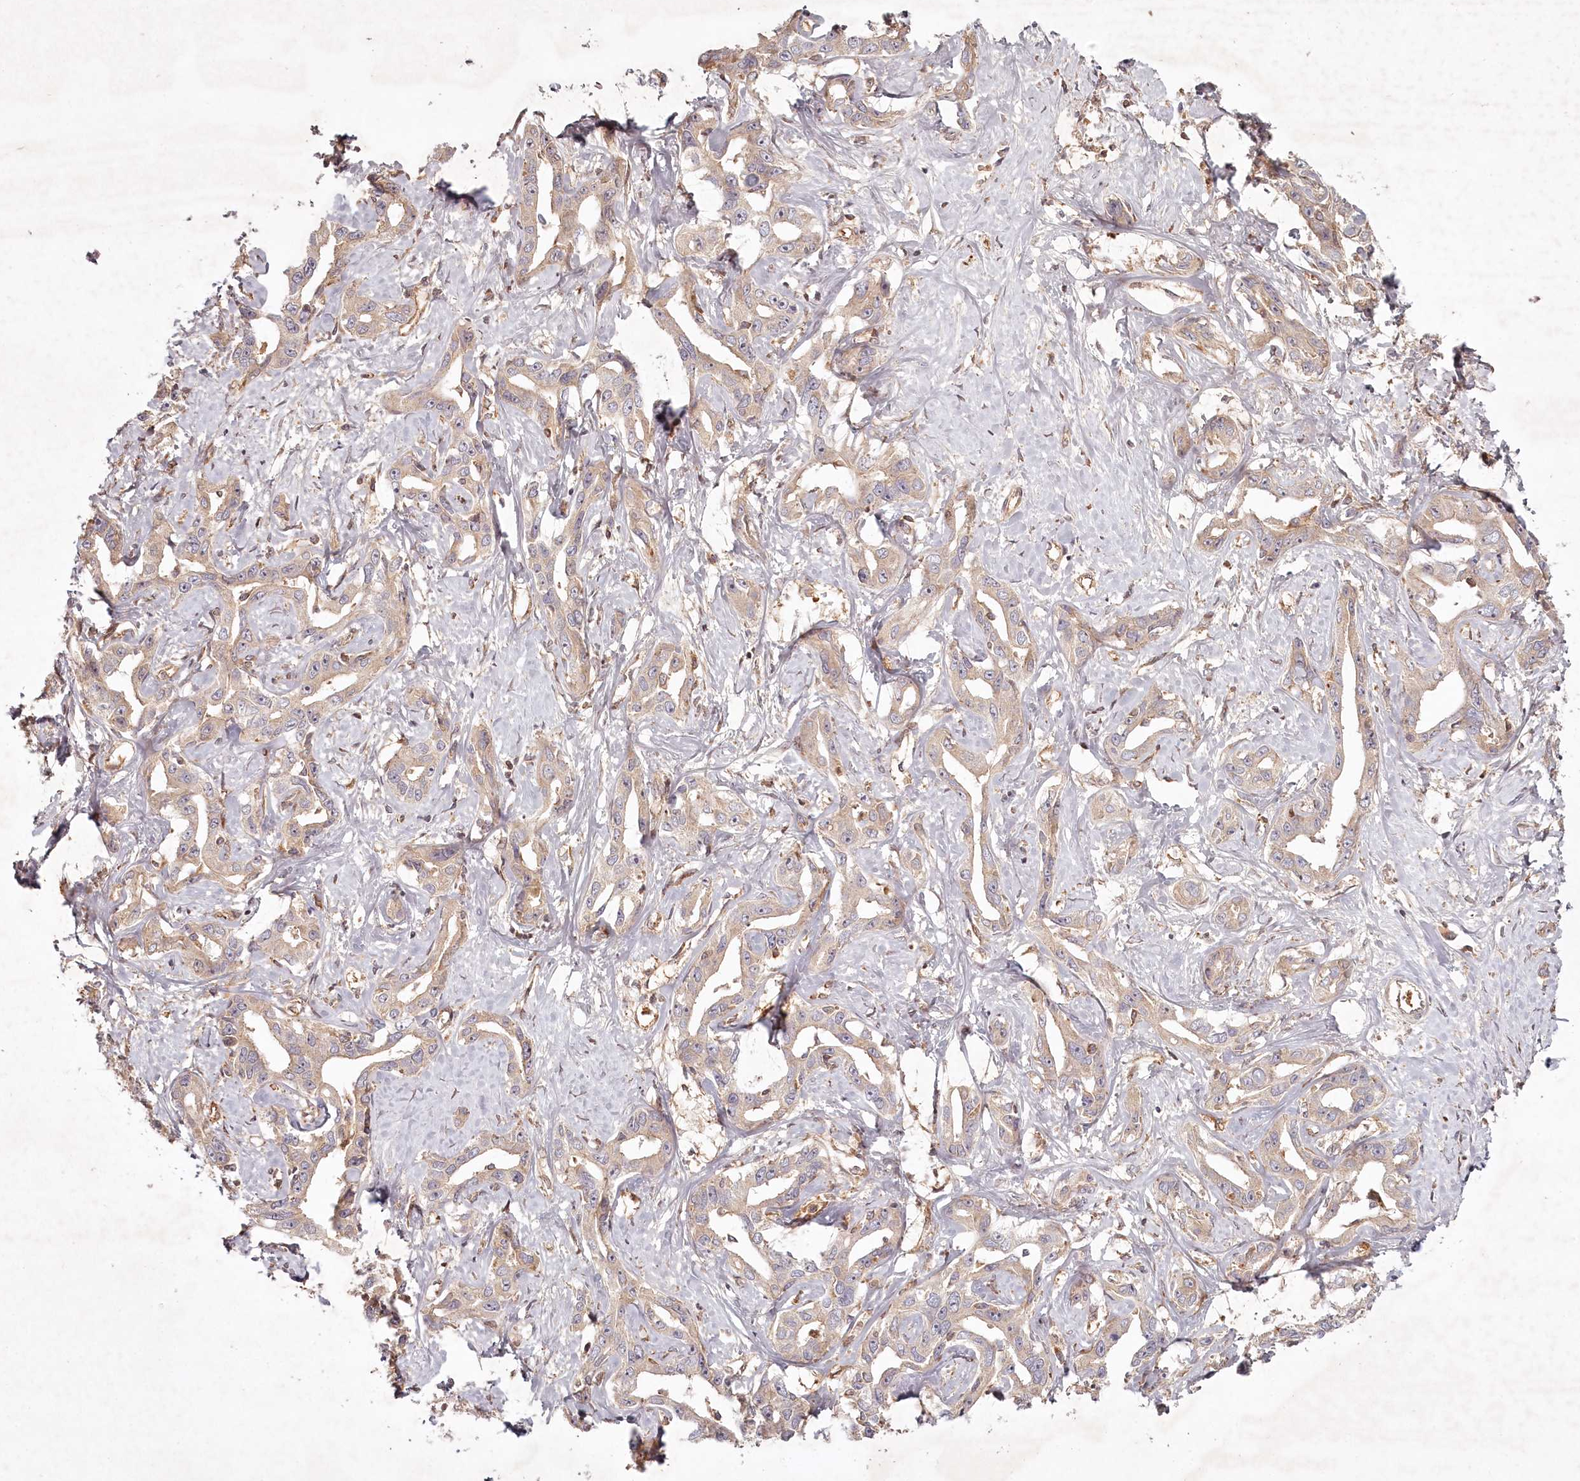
{"staining": {"intensity": "weak", "quantity": "25%-75%", "location": "cytoplasmic/membranous"}, "tissue": "liver cancer", "cell_type": "Tumor cells", "image_type": "cancer", "snomed": [{"axis": "morphology", "description": "Cholangiocarcinoma"}, {"axis": "topography", "description": "Liver"}], "caption": "The immunohistochemical stain highlights weak cytoplasmic/membranous staining in tumor cells of liver cholangiocarcinoma tissue.", "gene": "TMIE", "patient": {"sex": "male", "age": 59}}